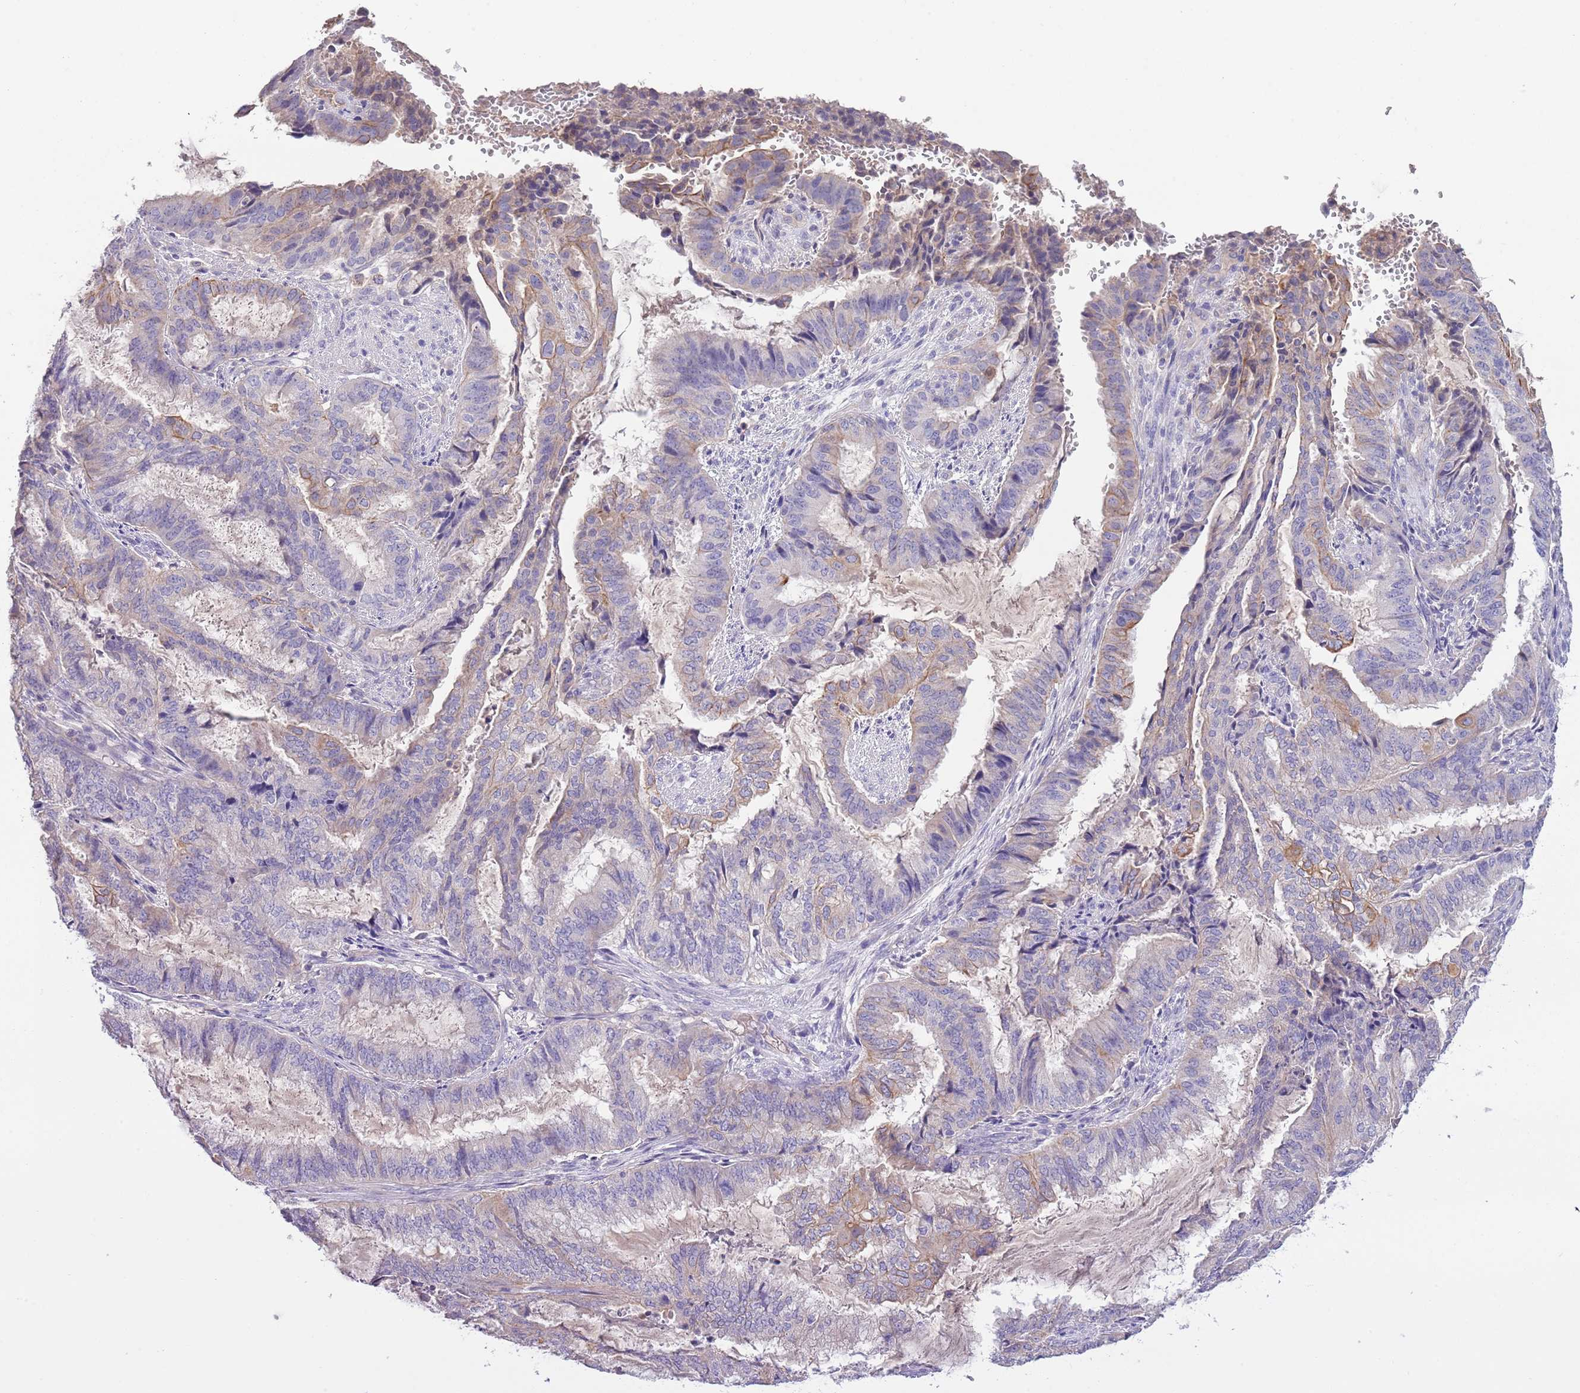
{"staining": {"intensity": "weak", "quantity": "<25%", "location": "cytoplasmic/membranous"}, "tissue": "endometrial cancer", "cell_type": "Tumor cells", "image_type": "cancer", "snomed": [{"axis": "morphology", "description": "Adenocarcinoma, NOS"}, {"axis": "topography", "description": "Endometrium"}], "caption": "Immunohistochemistry of endometrial cancer (adenocarcinoma) shows no staining in tumor cells.", "gene": "HES3", "patient": {"sex": "female", "age": 51}}